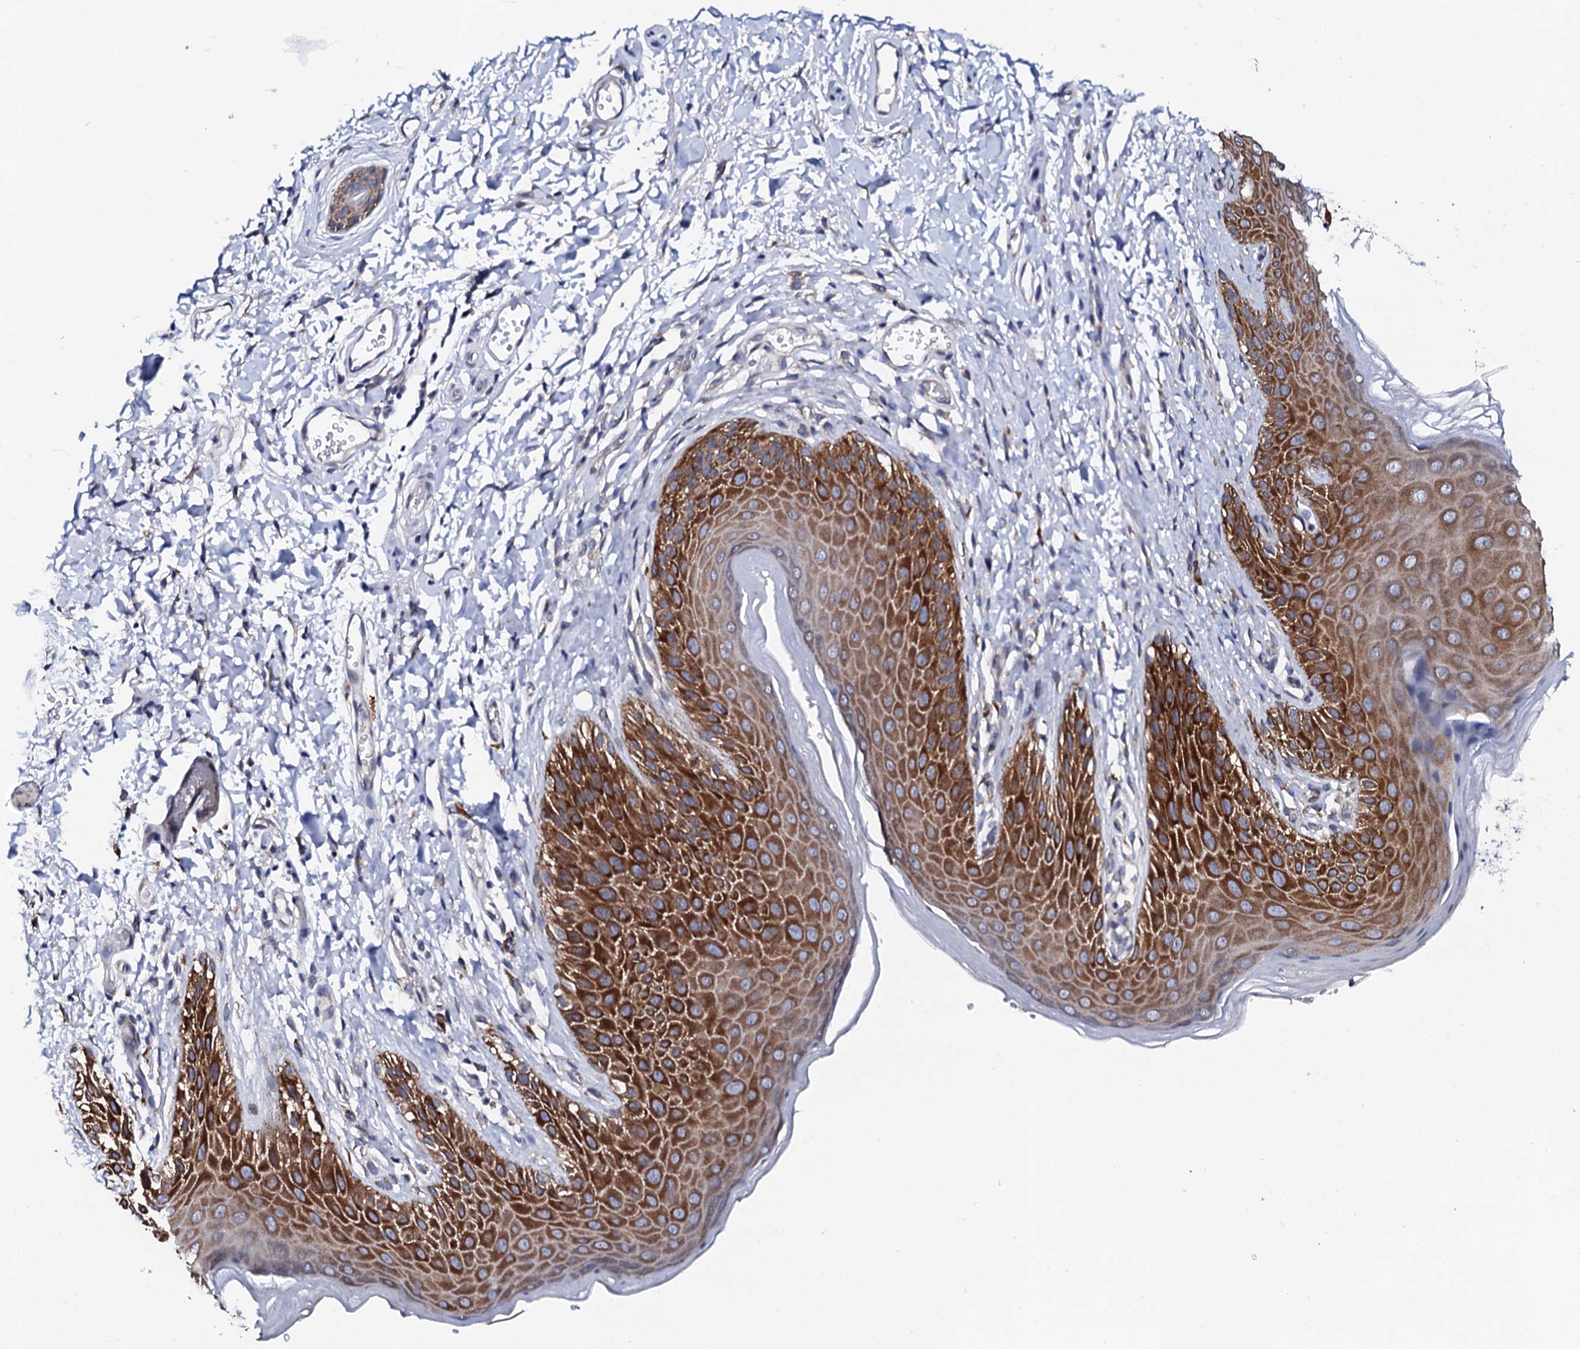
{"staining": {"intensity": "strong", "quantity": "25%-75%", "location": "cytoplasmic/membranous"}, "tissue": "skin", "cell_type": "Epidermal cells", "image_type": "normal", "snomed": [{"axis": "morphology", "description": "Normal tissue, NOS"}, {"axis": "topography", "description": "Anal"}], "caption": "A brown stain shows strong cytoplasmic/membranous expression of a protein in epidermal cells of benign skin. (DAB (3,3'-diaminobenzidine) IHC with brightfield microscopy, high magnification).", "gene": "NUP58", "patient": {"sex": "male", "age": 44}}